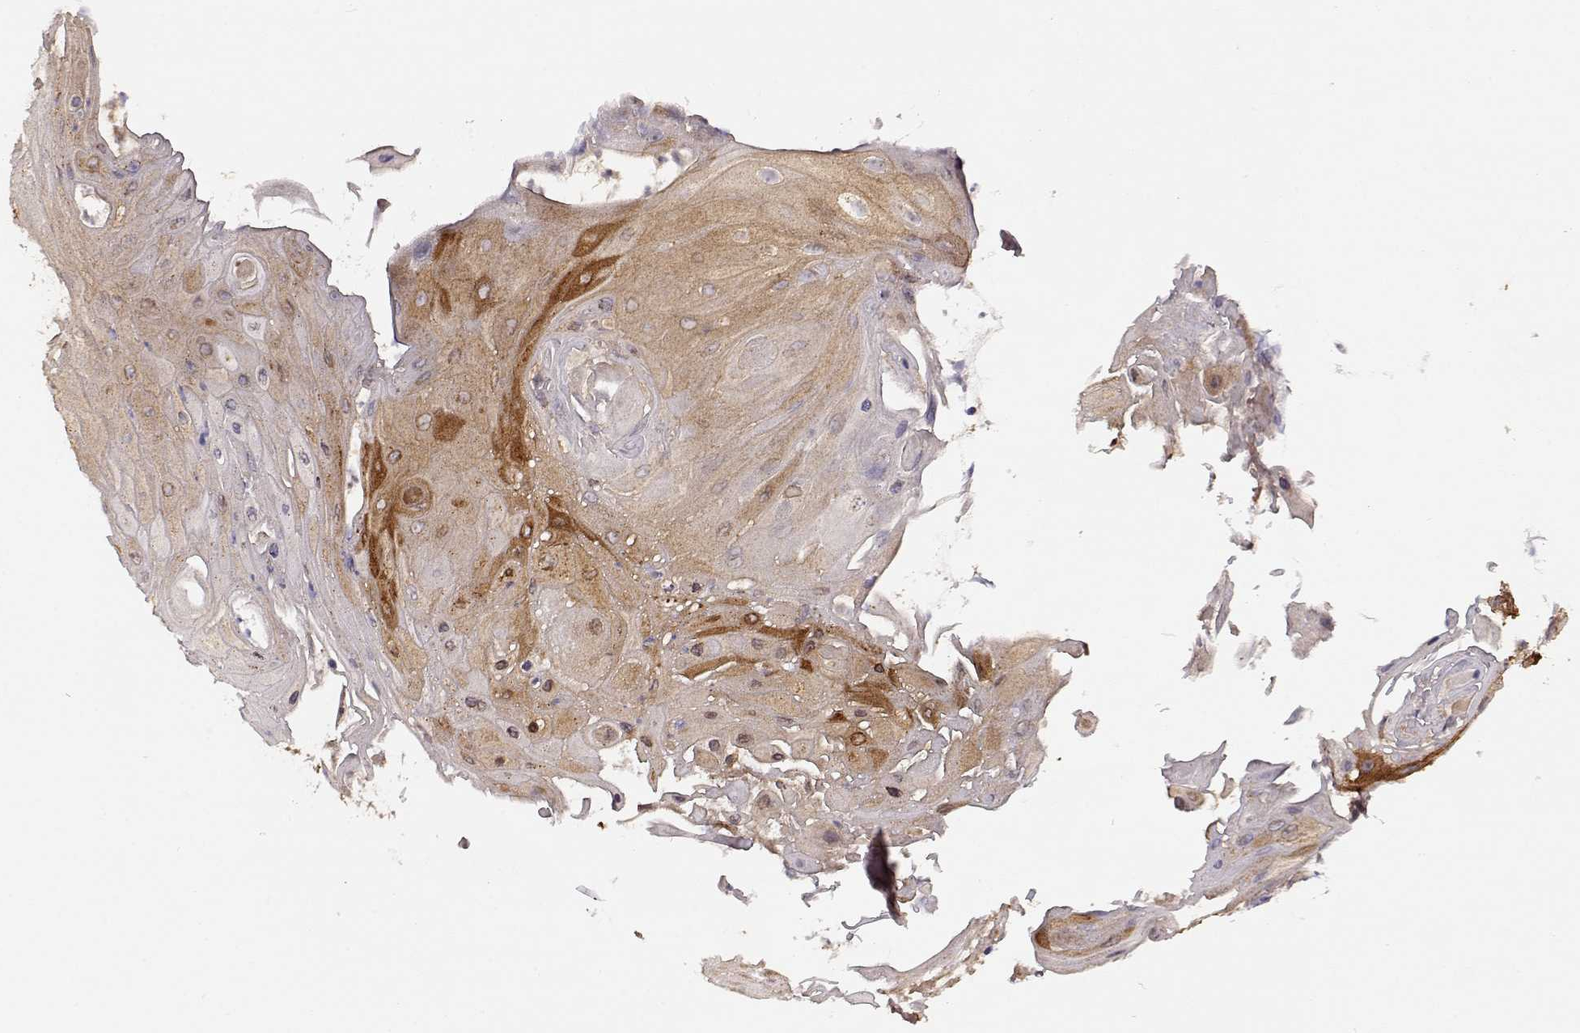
{"staining": {"intensity": "moderate", "quantity": ">75%", "location": "cytoplasmic/membranous"}, "tissue": "skin cancer", "cell_type": "Tumor cells", "image_type": "cancer", "snomed": [{"axis": "morphology", "description": "Squamous cell carcinoma, NOS"}, {"axis": "topography", "description": "Skin"}], "caption": "Skin squamous cell carcinoma was stained to show a protein in brown. There is medium levels of moderate cytoplasmic/membranous expression in about >75% of tumor cells.", "gene": "MTSS1", "patient": {"sex": "male", "age": 62}}